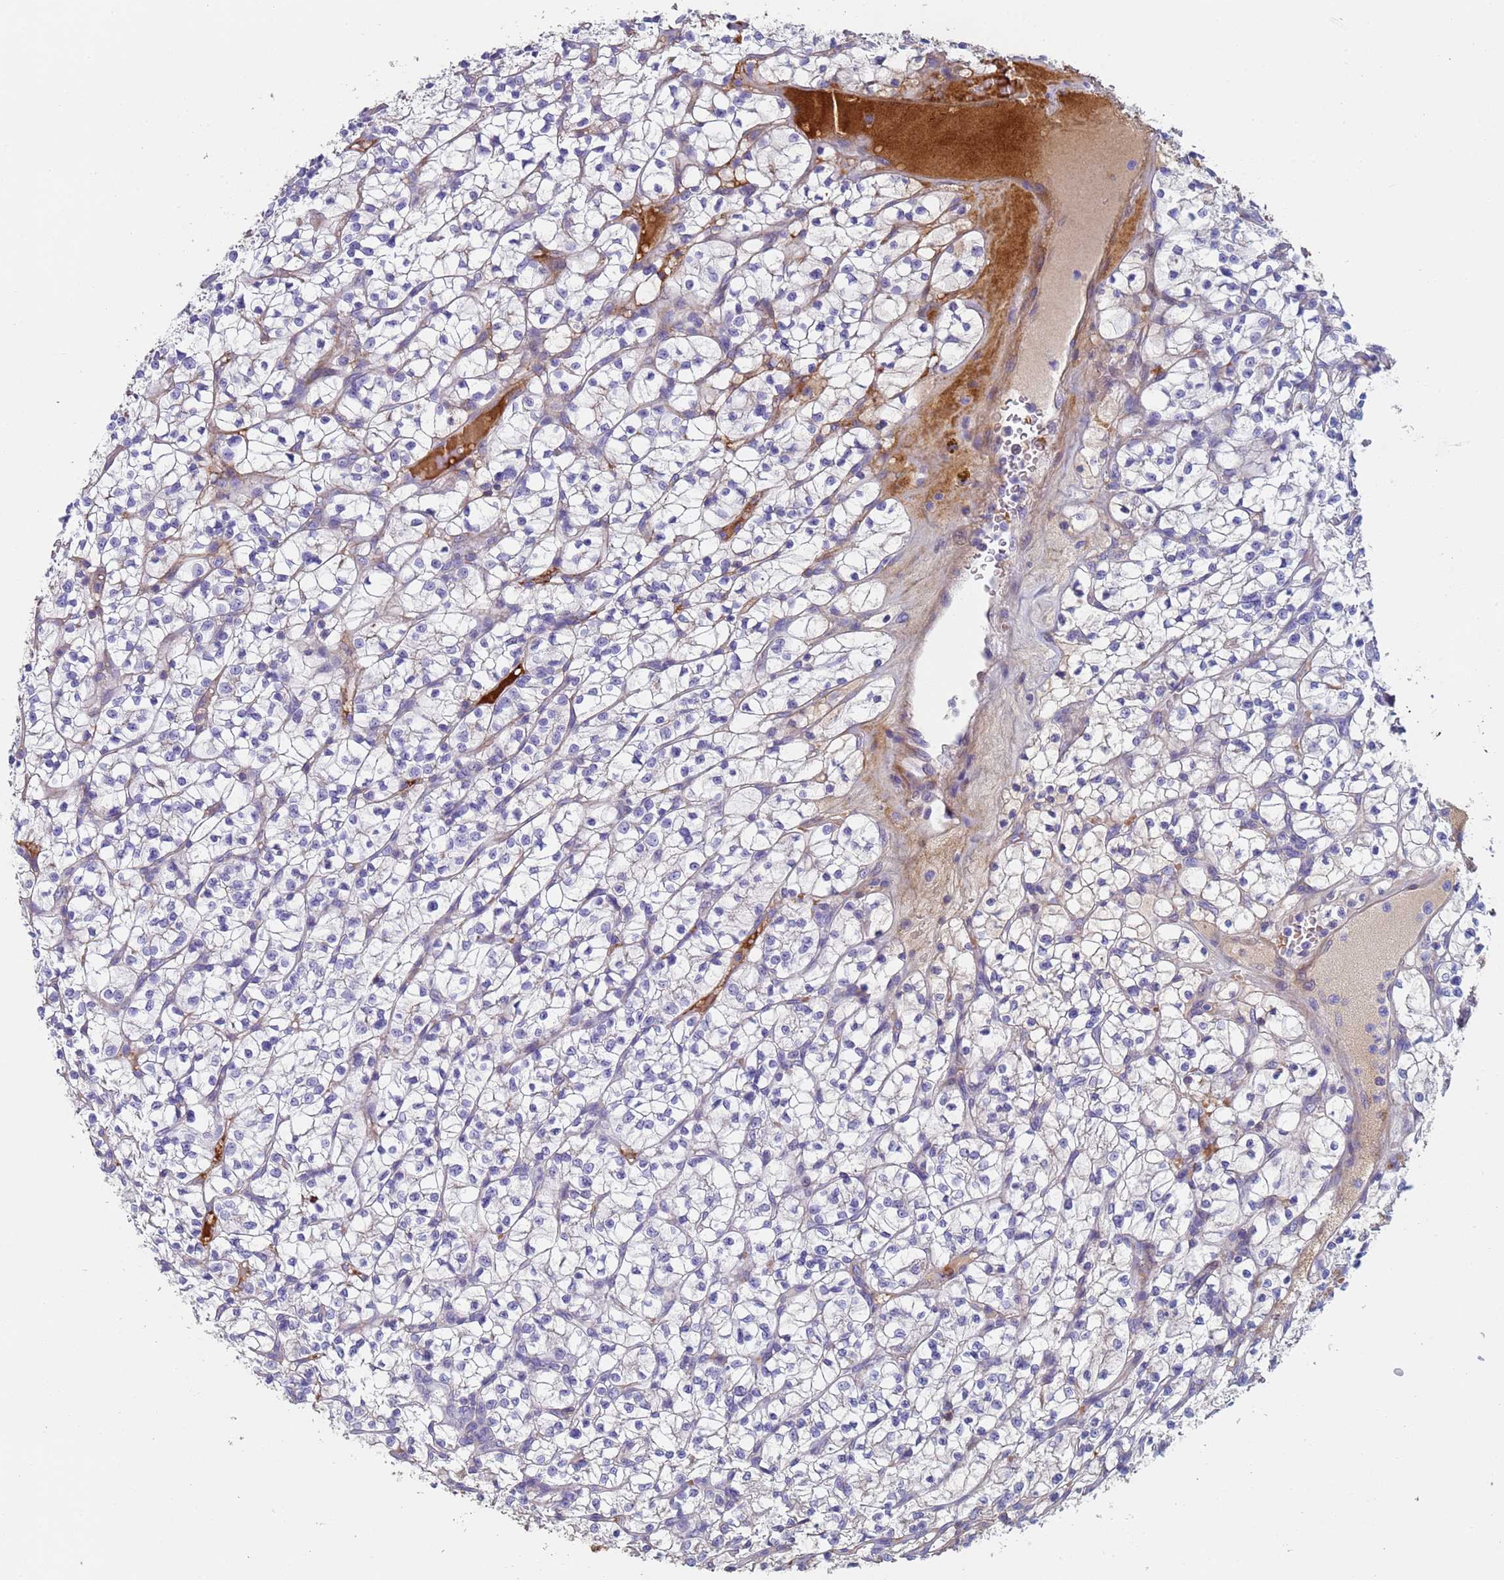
{"staining": {"intensity": "negative", "quantity": "none", "location": "none"}, "tissue": "renal cancer", "cell_type": "Tumor cells", "image_type": "cancer", "snomed": [{"axis": "morphology", "description": "Adenocarcinoma, NOS"}, {"axis": "topography", "description": "Kidney"}], "caption": "Immunohistochemistry image of neoplastic tissue: human renal adenocarcinoma stained with DAB (3,3'-diaminobenzidine) displays no significant protein expression in tumor cells. (Stains: DAB IHC with hematoxylin counter stain, Microscopy: brightfield microscopy at high magnification).", "gene": "ABCA8", "patient": {"sex": "female", "age": 64}}